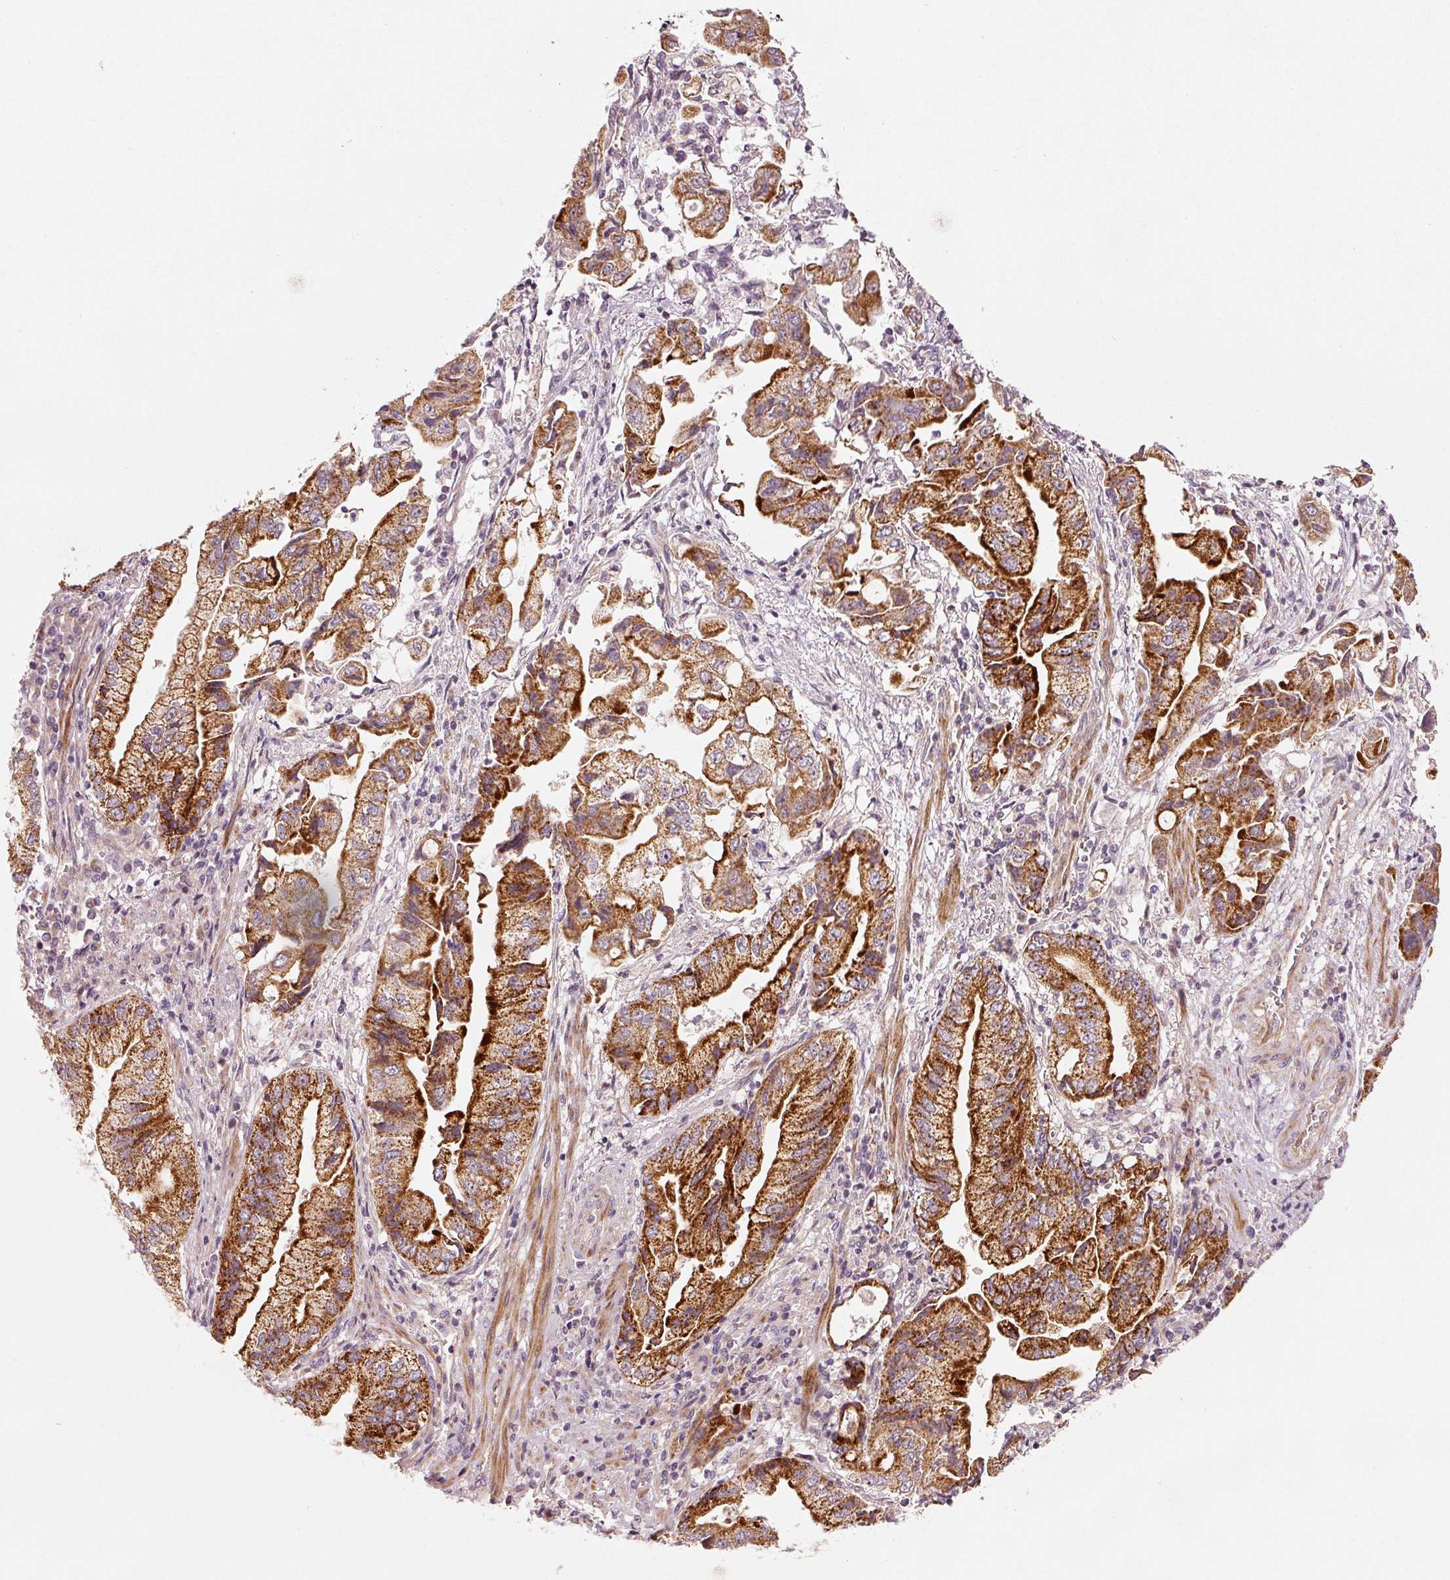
{"staining": {"intensity": "strong", "quantity": ">75%", "location": "cytoplasmic/membranous"}, "tissue": "stomach cancer", "cell_type": "Tumor cells", "image_type": "cancer", "snomed": [{"axis": "morphology", "description": "Adenocarcinoma, NOS"}, {"axis": "topography", "description": "Stomach"}], "caption": "High-magnification brightfield microscopy of stomach cancer (adenocarcinoma) stained with DAB (3,3'-diaminobenzidine) (brown) and counterstained with hematoxylin (blue). tumor cells exhibit strong cytoplasmic/membranous staining is present in about>75% of cells. (Brightfield microscopy of DAB IHC at high magnification).", "gene": "ARHGAP22", "patient": {"sex": "male", "age": 62}}